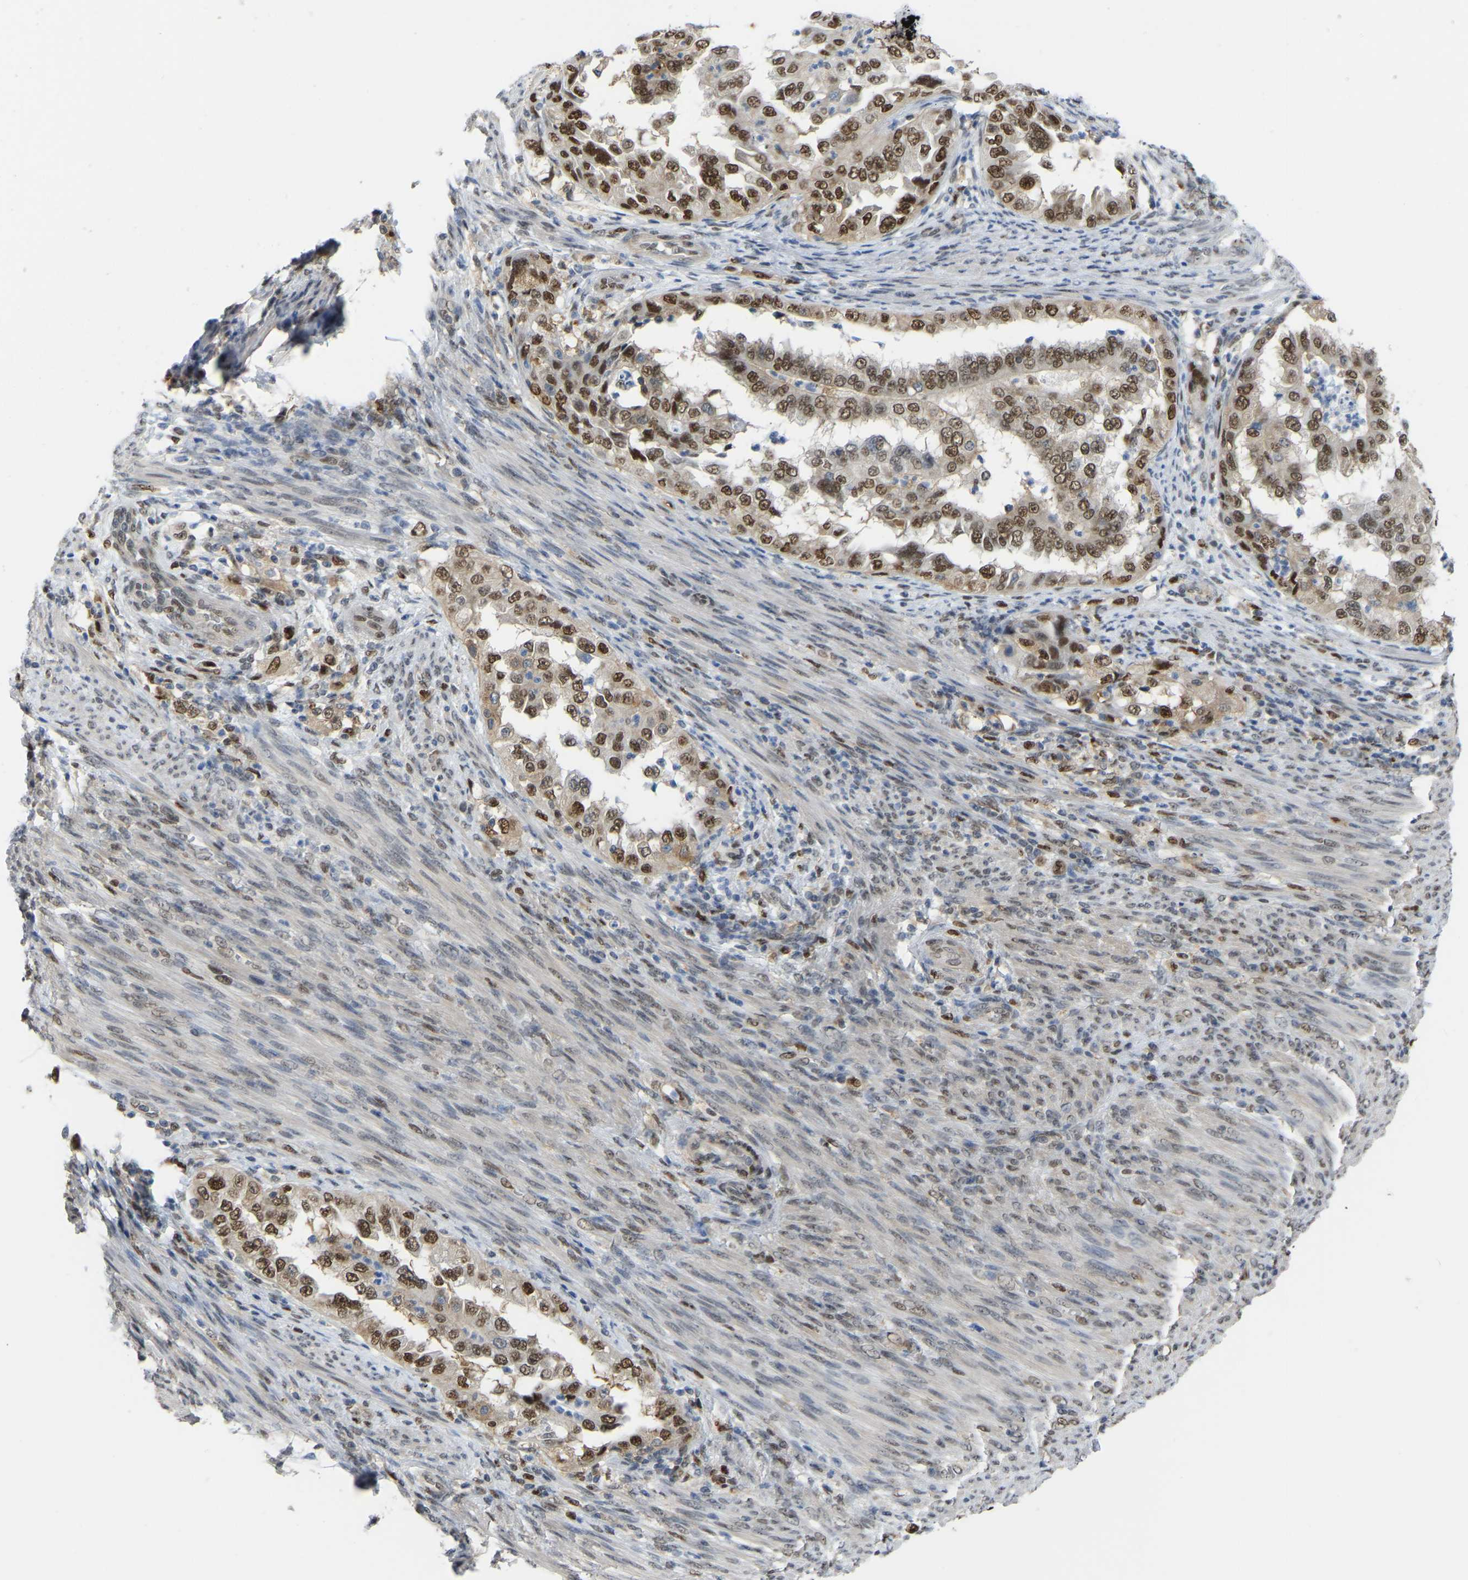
{"staining": {"intensity": "moderate", "quantity": ">75%", "location": "nuclear"}, "tissue": "endometrial cancer", "cell_type": "Tumor cells", "image_type": "cancer", "snomed": [{"axis": "morphology", "description": "Adenocarcinoma, NOS"}, {"axis": "topography", "description": "Endometrium"}], "caption": "Immunohistochemistry histopathology image of human endometrial cancer (adenocarcinoma) stained for a protein (brown), which displays medium levels of moderate nuclear positivity in about >75% of tumor cells.", "gene": "KLRG2", "patient": {"sex": "female", "age": 85}}